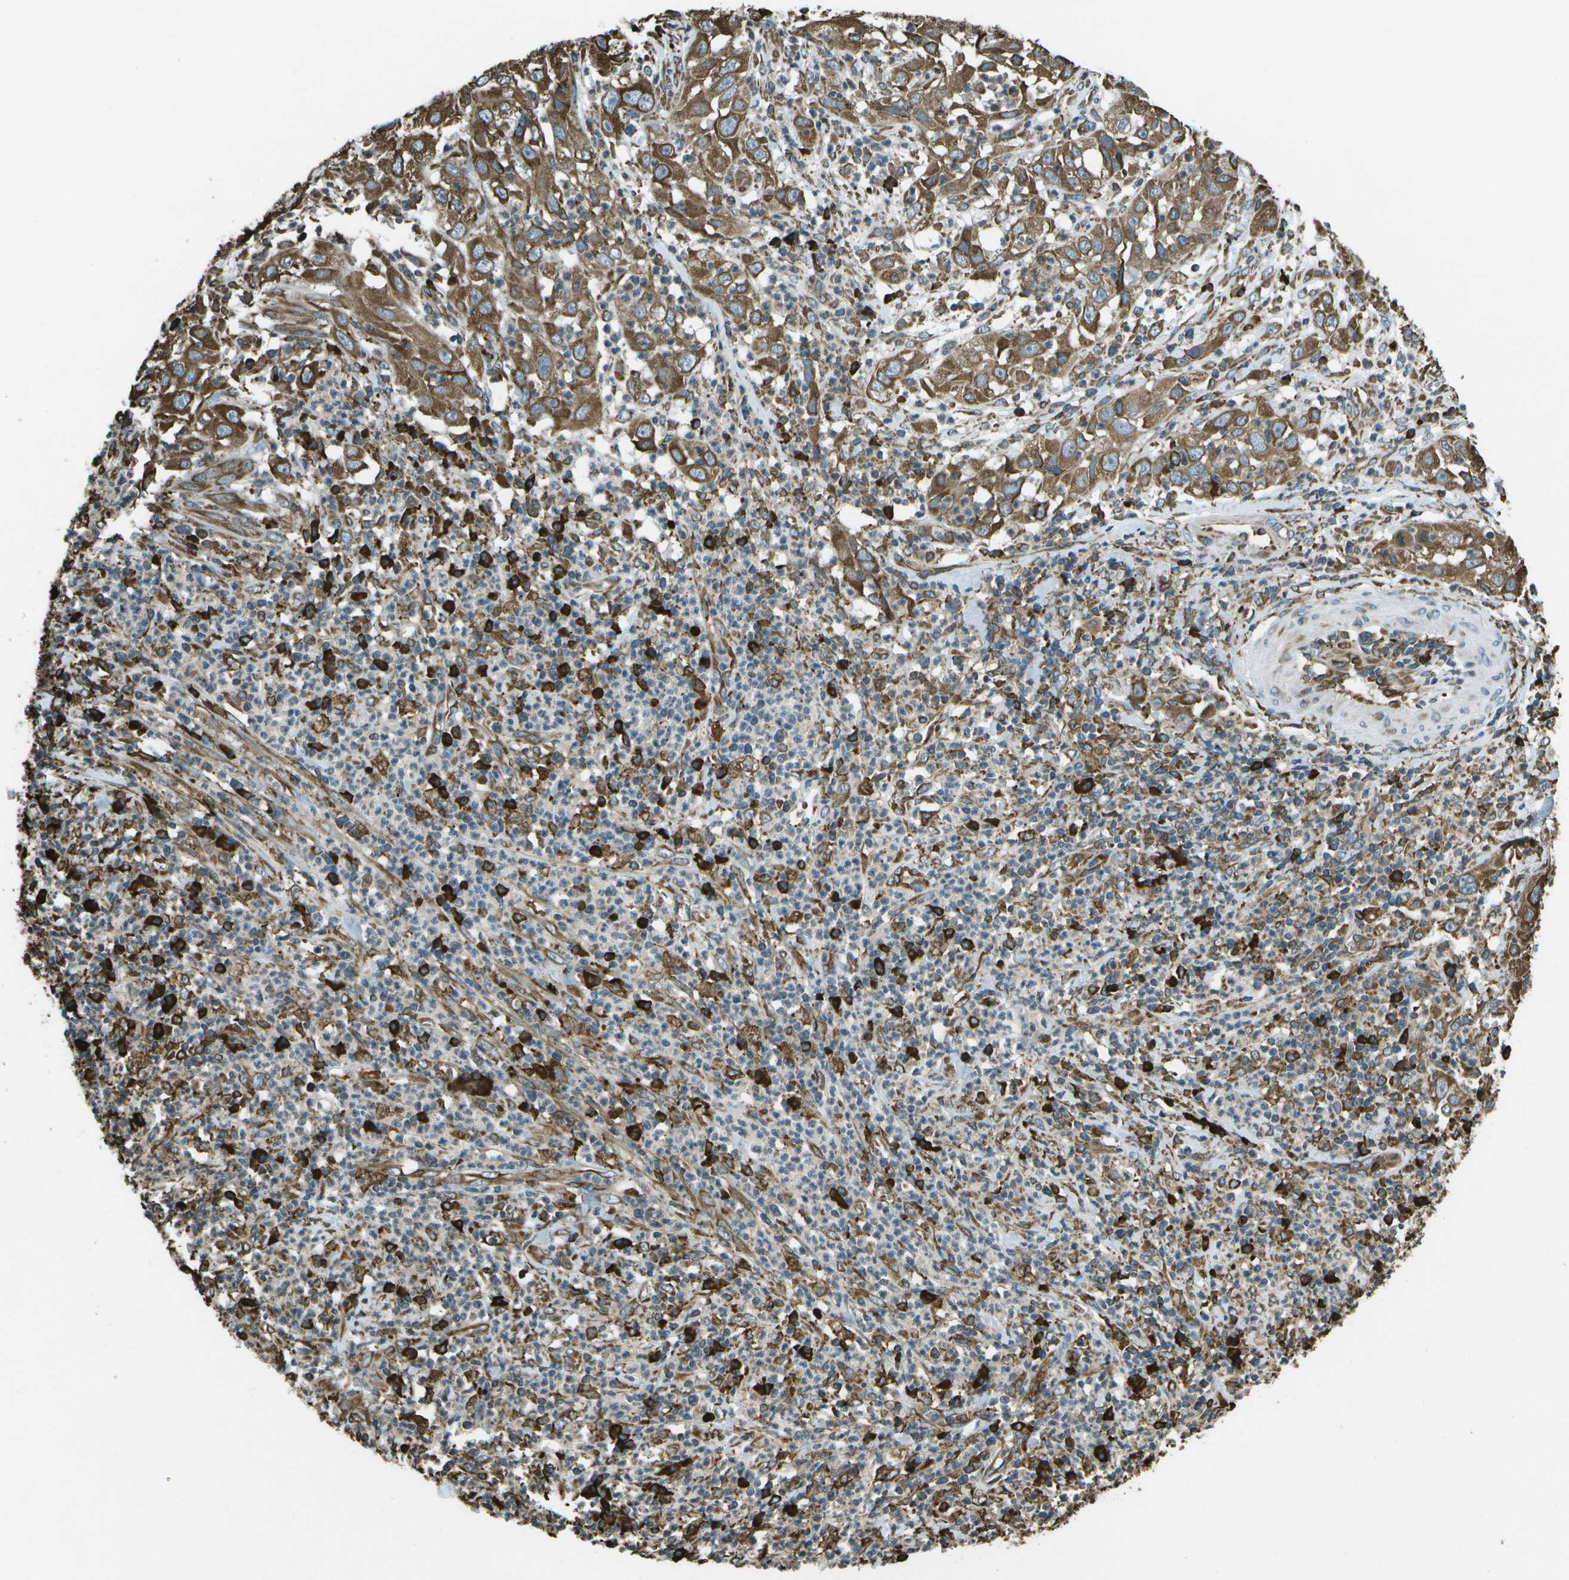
{"staining": {"intensity": "moderate", "quantity": ">75%", "location": "cytoplasmic/membranous"}, "tissue": "cervical cancer", "cell_type": "Tumor cells", "image_type": "cancer", "snomed": [{"axis": "morphology", "description": "Squamous cell carcinoma, NOS"}, {"axis": "topography", "description": "Cervix"}], "caption": "Cervical squamous cell carcinoma stained with DAB (3,3'-diaminobenzidine) IHC displays medium levels of moderate cytoplasmic/membranous positivity in about >75% of tumor cells.", "gene": "PDIA4", "patient": {"sex": "female", "age": 32}}